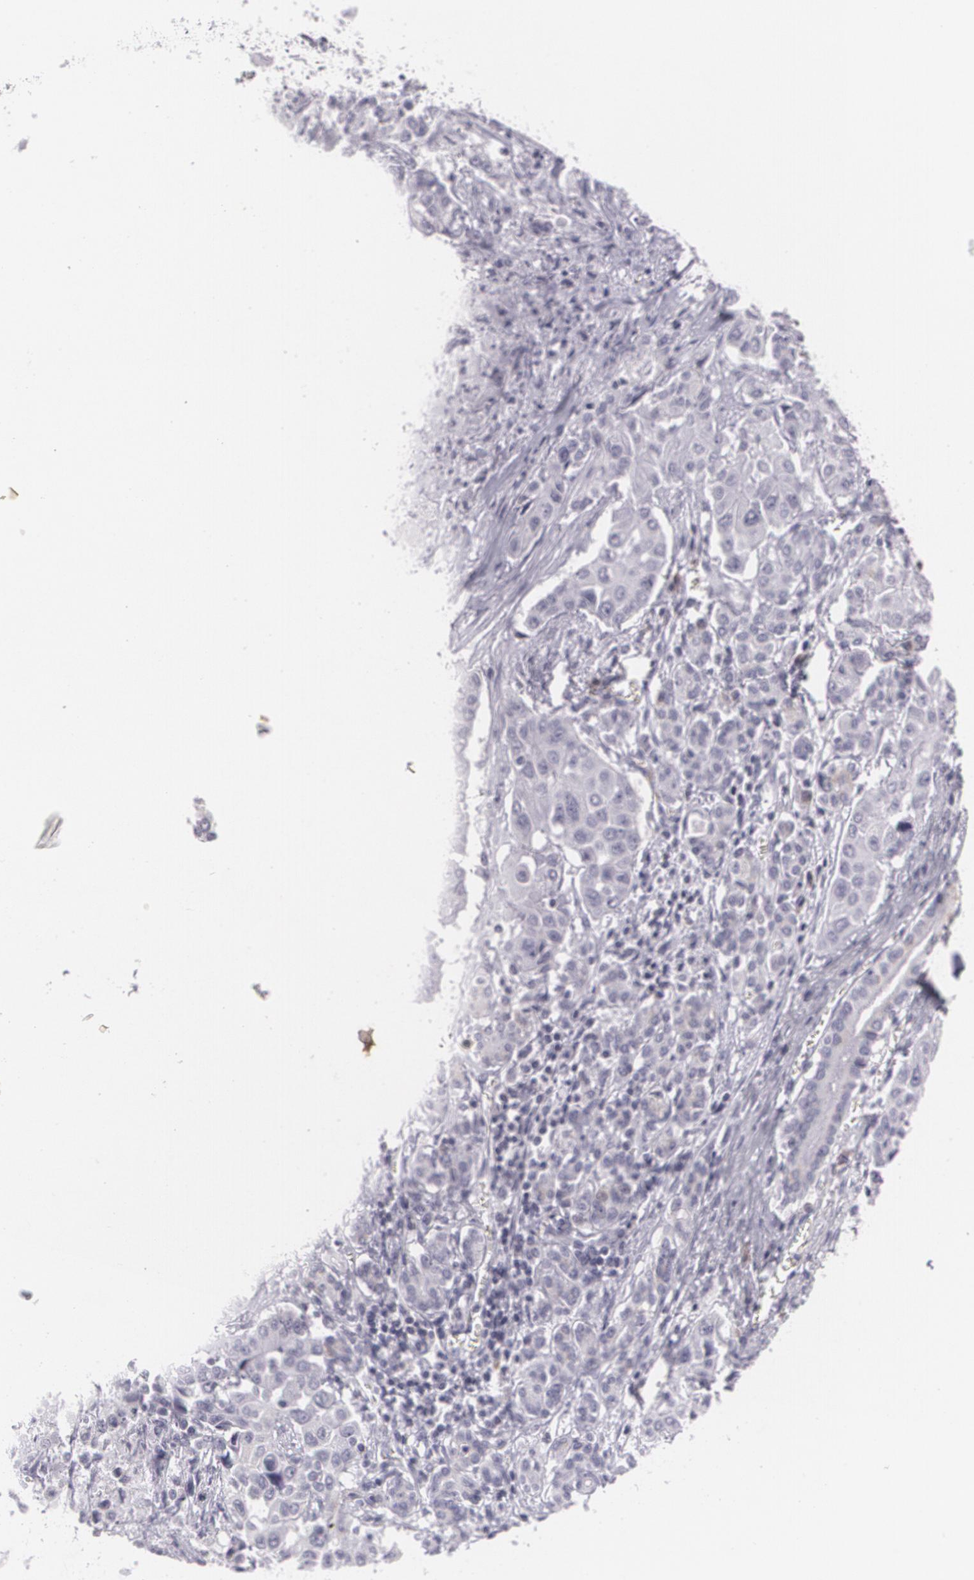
{"staining": {"intensity": "negative", "quantity": "none", "location": "none"}, "tissue": "pancreatic cancer", "cell_type": "Tumor cells", "image_type": "cancer", "snomed": [{"axis": "morphology", "description": "Adenocarcinoma, NOS"}, {"axis": "topography", "description": "Pancreas"}], "caption": "Histopathology image shows no significant protein staining in tumor cells of pancreatic cancer.", "gene": "MAP2", "patient": {"sex": "female", "age": 52}}